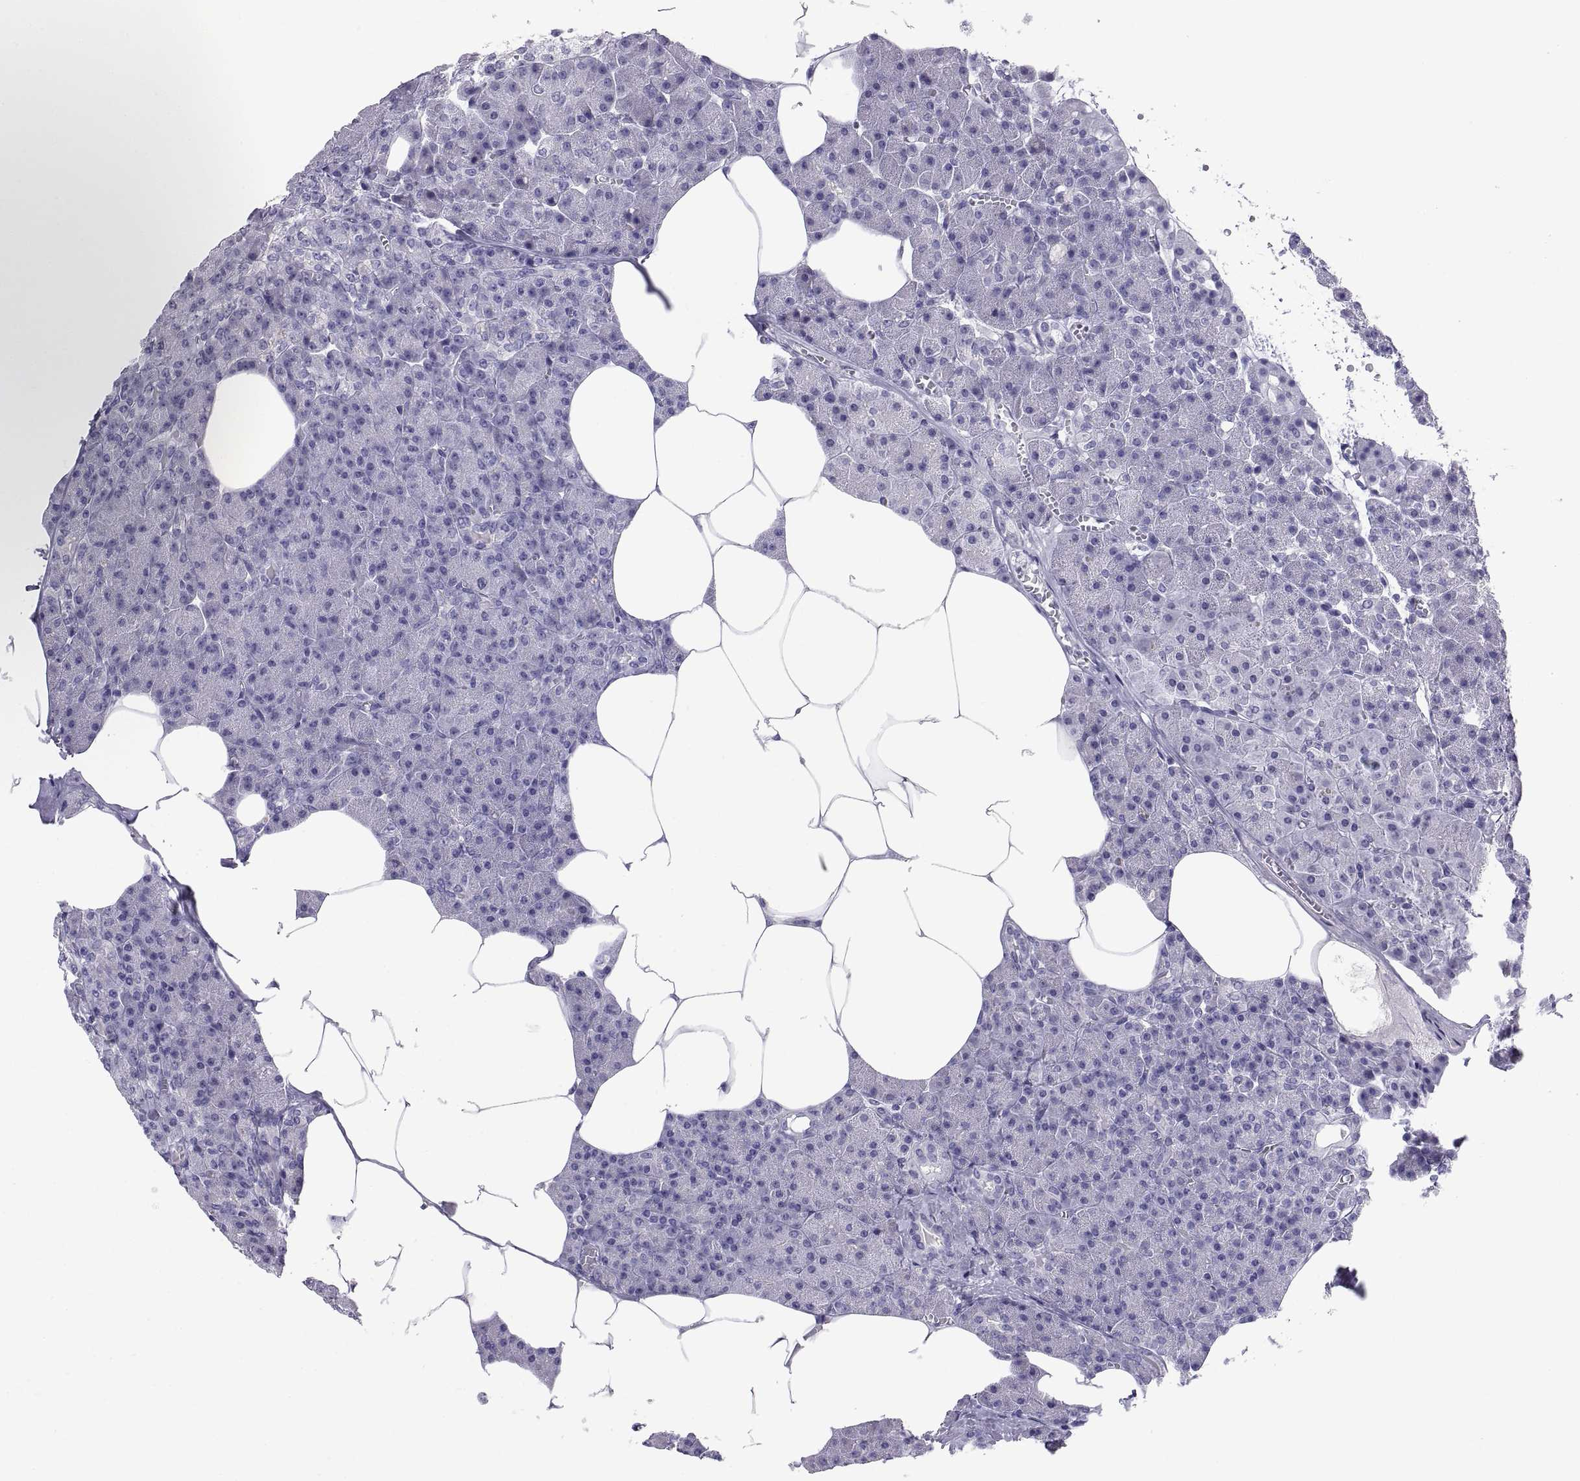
{"staining": {"intensity": "negative", "quantity": "none", "location": "none"}, "tissue": "pancreas", "cell_type": "Exocrine glandular cells", "image_type": "normal", "snomed": [{"axis": "morphology", "description": "Normal tissue, NOS"}, {"axis": "topography", "description": "Pancreas"}], "caption": "Exocrine glandular cells show no significant protein positivity in unremarkable pancreas. The staining was performed using DAB (3,3'-diaminobenzidine) to visualize the protein expression in brown, while the nuclei were stained in blue with hematoxylin (Magnification: 20x).", "gene": "TEX13A", "patient": {"sex": "female", "age": 45}}